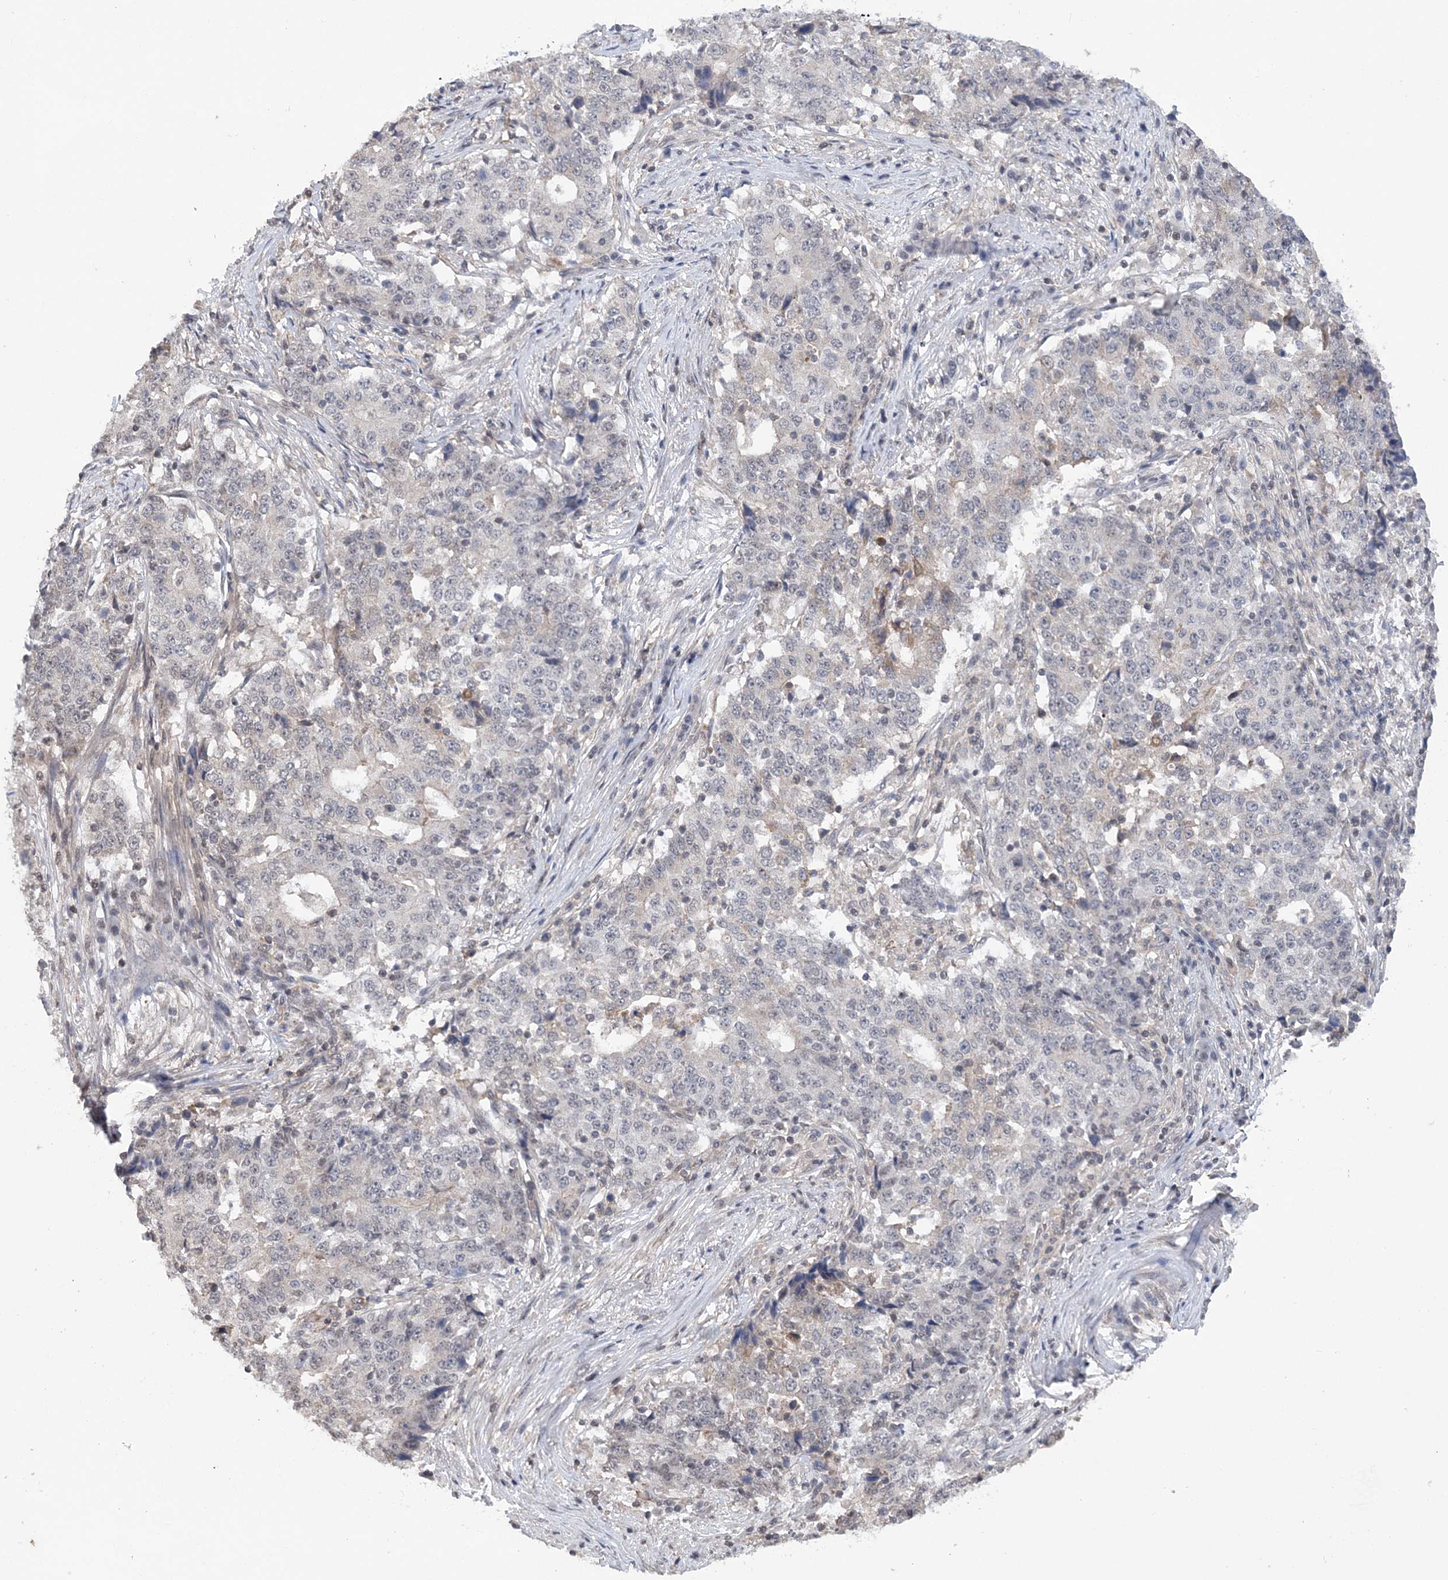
{"staining": {"intensity": "negative", "quantity": "none", "location": "none"}, "tissue": "stomach cancer", "cell_type": "Tumor cells", "image_type": "cancer", "snomed": [{"axis": "morphology", "description": "Adenocarcinoma, NOS"}, {"axis": "topography", "description": "Stomach"}], "caption": "An IHC micrograph of stomach cancer is shown. There is no staining in tumor cells of stomach cancer.", "gene": "CCDC152", "patient": {"sex": "male", "age": 59}}